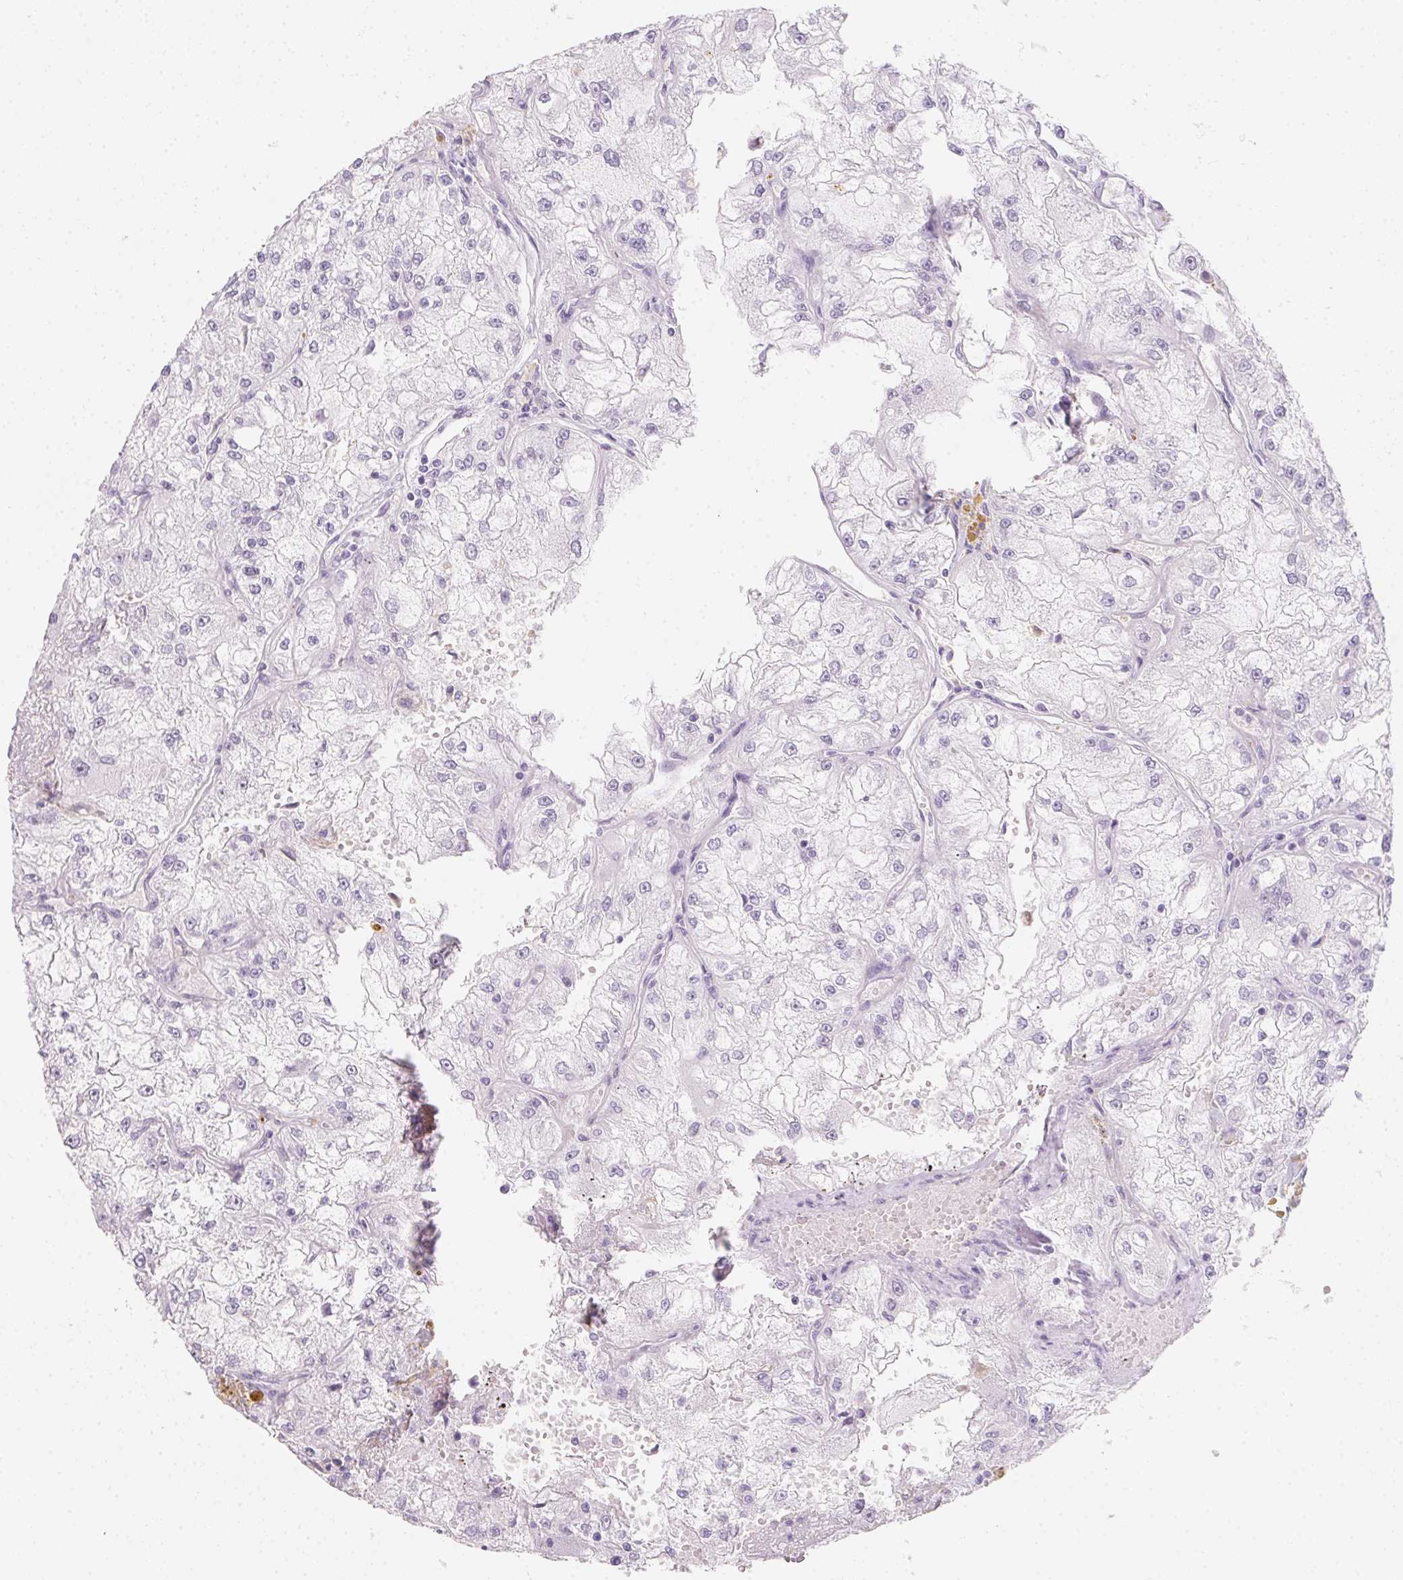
{"staining": {"intensity": "negative", "quantity": "none", "location": "none"}, "tissue": "renal cancer", "cell_type": "Tumor cells", "image_type": "cancer", "snomed": [{"axis": "morphology", "description": "Adenocarcinoma, NOS"}, {"axis": "topography", "description": "Kidney"}], "caption": "This is an immunohistochemistry (IHC) micrograph of human renal adenocarcinoma. There is no expression in tumor cells.", "gene": "MYL4", "patient": {"sex": "female", "age": 72}}